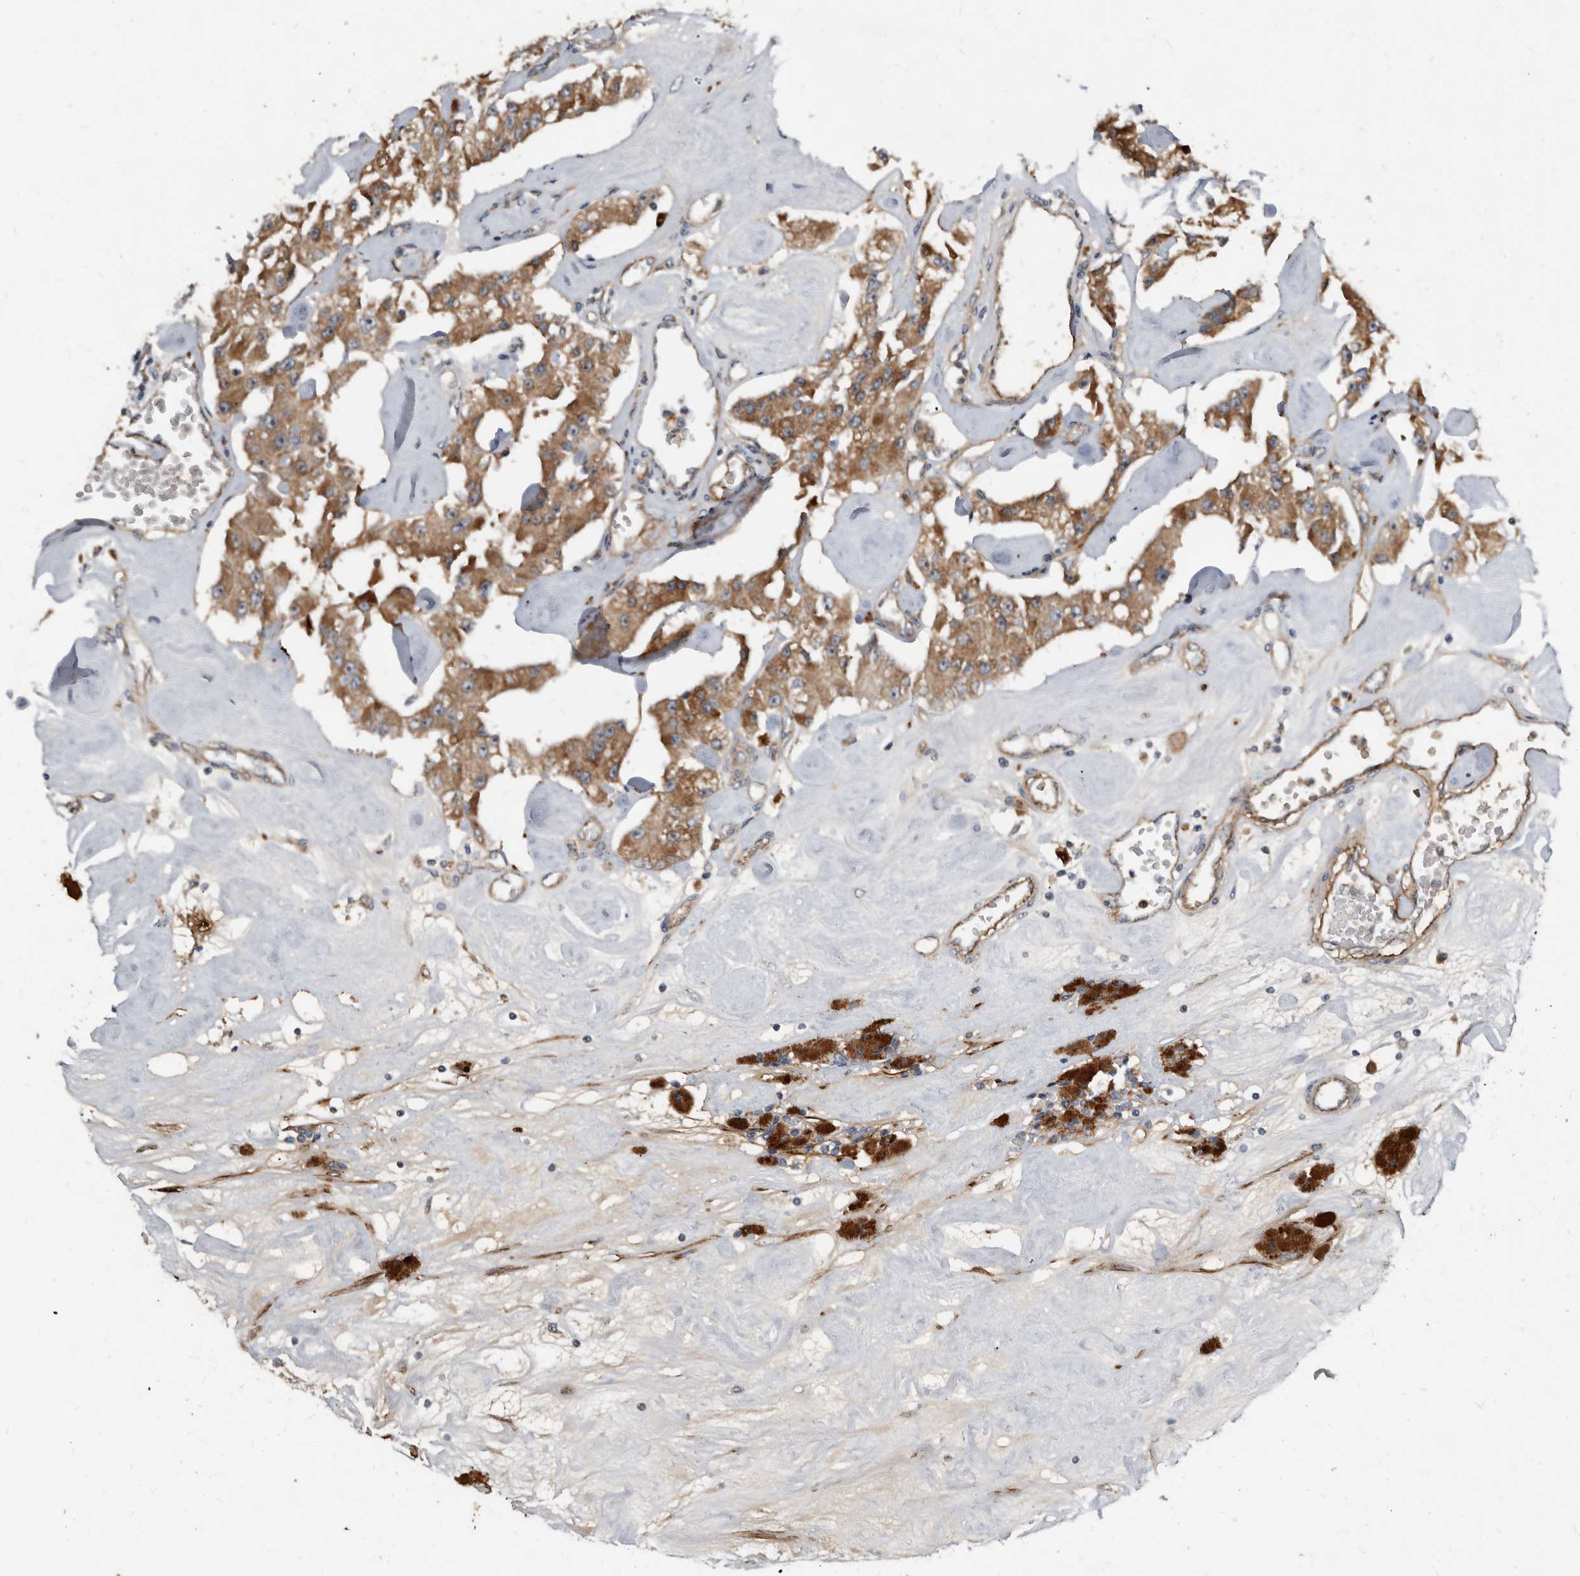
{"staining": {"intensity": "moderate", "quantity": ">75%", "location": "cytoplasmic/membranous"}, "tissue": "carcinoid", "cell_type": "Tumor cells", "image_type": "cancer", "snomed": [{"axis": "morphology", "description": "Carcinoid, malignant, NOS"}, {"axis": "topography", "description": "Pancreas"}], "caption": "Carcinoid stained for a protein shows moderate cytoplasmic/membranous positivity in tumor cells. Immunohistochemistry (ihc) stains the protein of interest in brown and the nuclei are stained blue.", "gene": "PI15", "patient": {"sex": "male", "age": 41}}